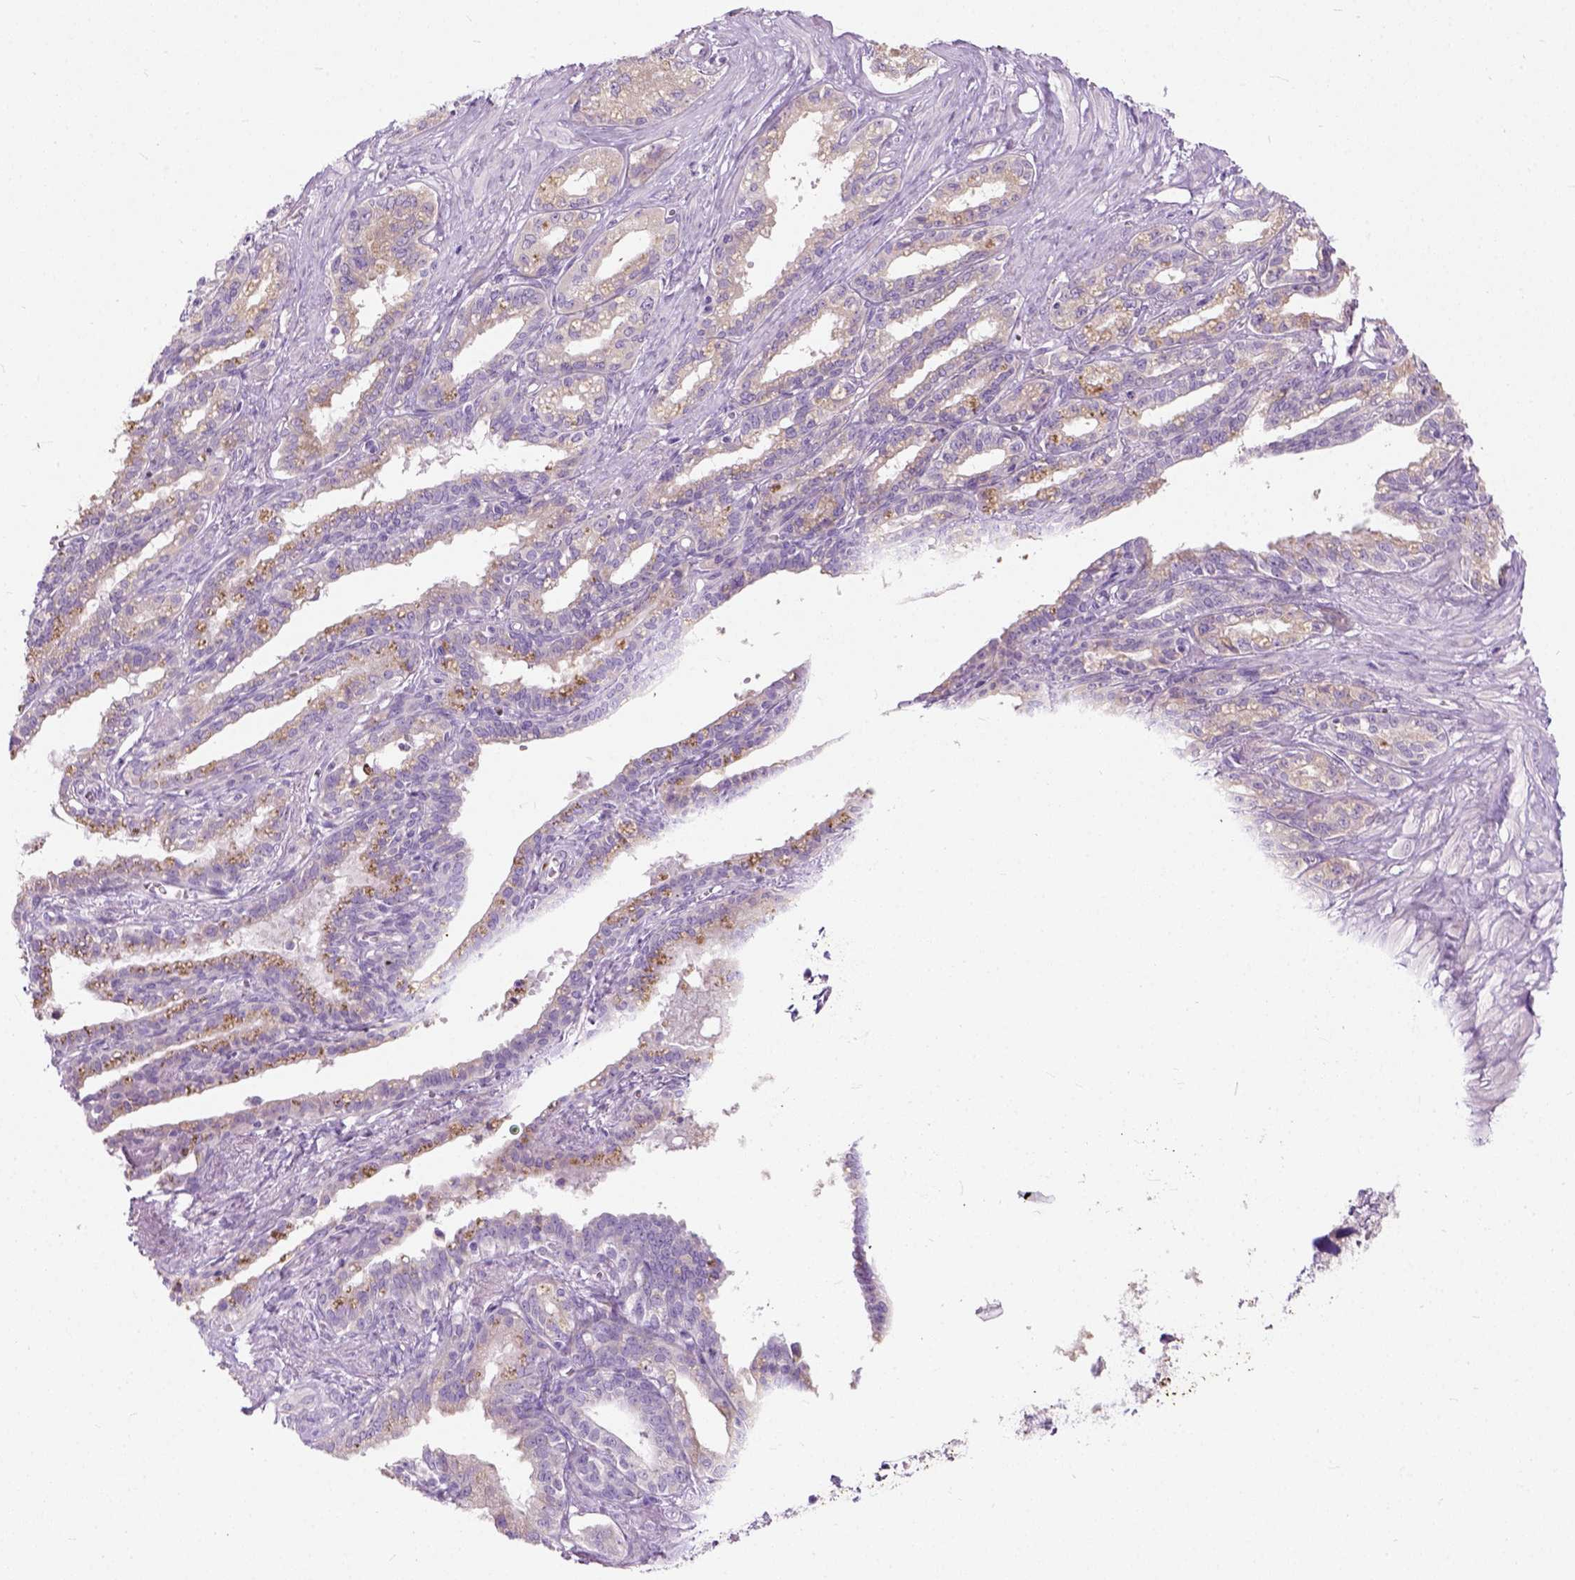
{"staining": {"intensity": "negative", "quantity": "none", "location": "none"}, "tissue": "seminal vesicle", "cell_type": "Glandular cells", "image_type": "normal", "snomed": [{"axis": "morphology", "description": "Normal tissue, NOS"}, {"axis": "morphology", "description": "Urothelial carcinoma, NOS"}, {"axis": "topography", "description": "Urinary bladder"}, {"axis": "topography", "description": "Seminal veicle"}], "caption": "Immunohistochemistry of benign human seminal vesicle demonstrates no positivity in glandular cells.", "gene": "TRIM72", "patient": {"sex": "male", "age": 76}}